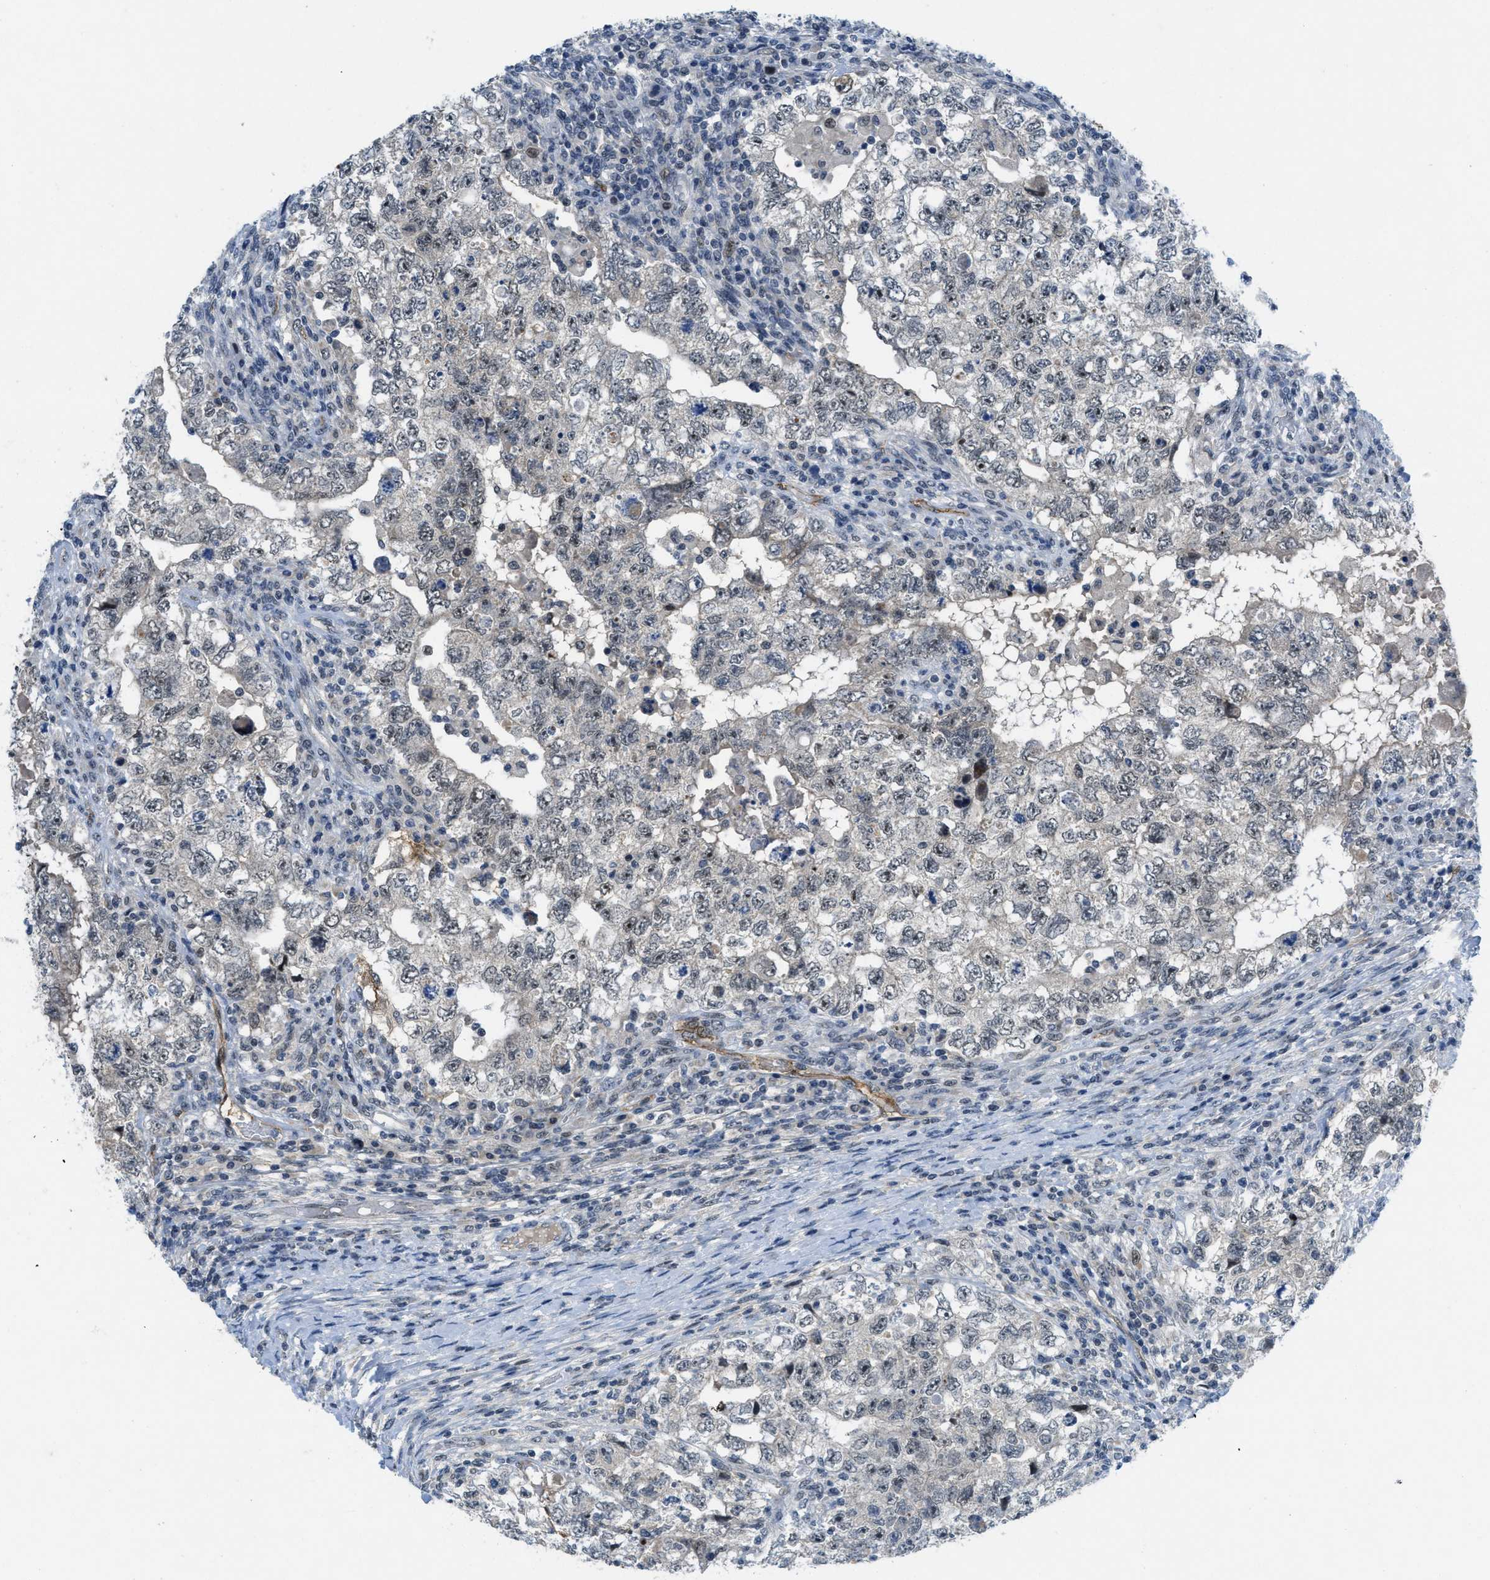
{"staining": {"intensity": "negative", "quantity": "none", "location": "none"}, "tissue": "testis cancer", "cell_type": "Tumor cells", "image_type": "cancer", "snomed": [{"axis": "morphology", "description": "Carcinoma, Embryonal, NOS"}, {"axis": "topography", "description": "Testis"}], "caption": "The micrograph reveals no significant staining in tumor cells of testis embryonal carcinoma.", "gene": "SLCO2A1", "patient": {"sex": "male", "age": 36}}